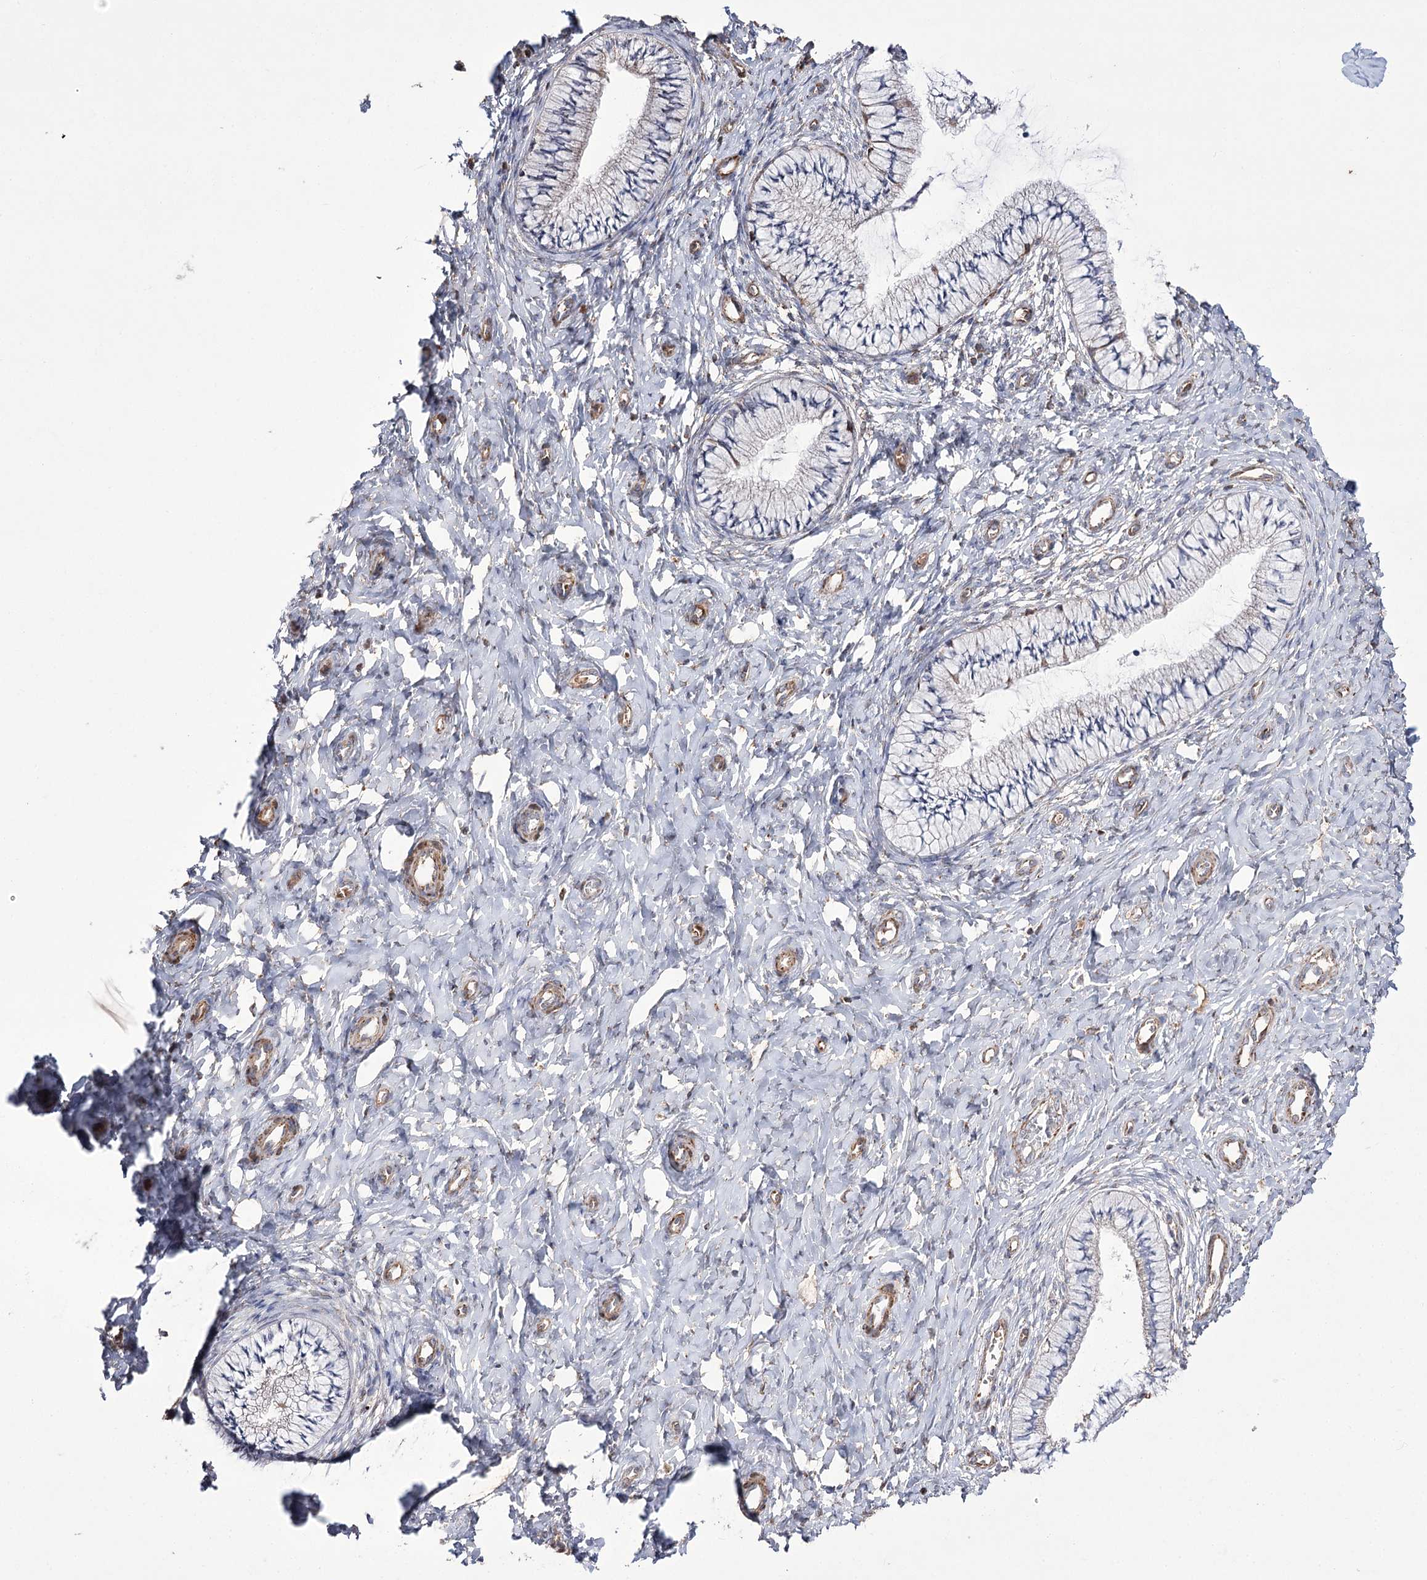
{"staining": {"intensity": "weak", "quantity": "<25%", "location": "cytoplasmic/membranous"}, "tissue": "cervix", "cell_type": "Glandular cells", "image_type": "normal", "snomed": [{"axis": "morphology", "description": "Normal tissue, NOS"}, {"axis": "topography", "description": "Cervix"}], "caption": "Unremarkable cervix was stained to show a protein in brown. There is no significant expression in glandular cells. (DAB immunohistochemistry with hematoxylin counter stain).", "gene": "NADK2", "patient": {"sex": "female", "age": 36}}